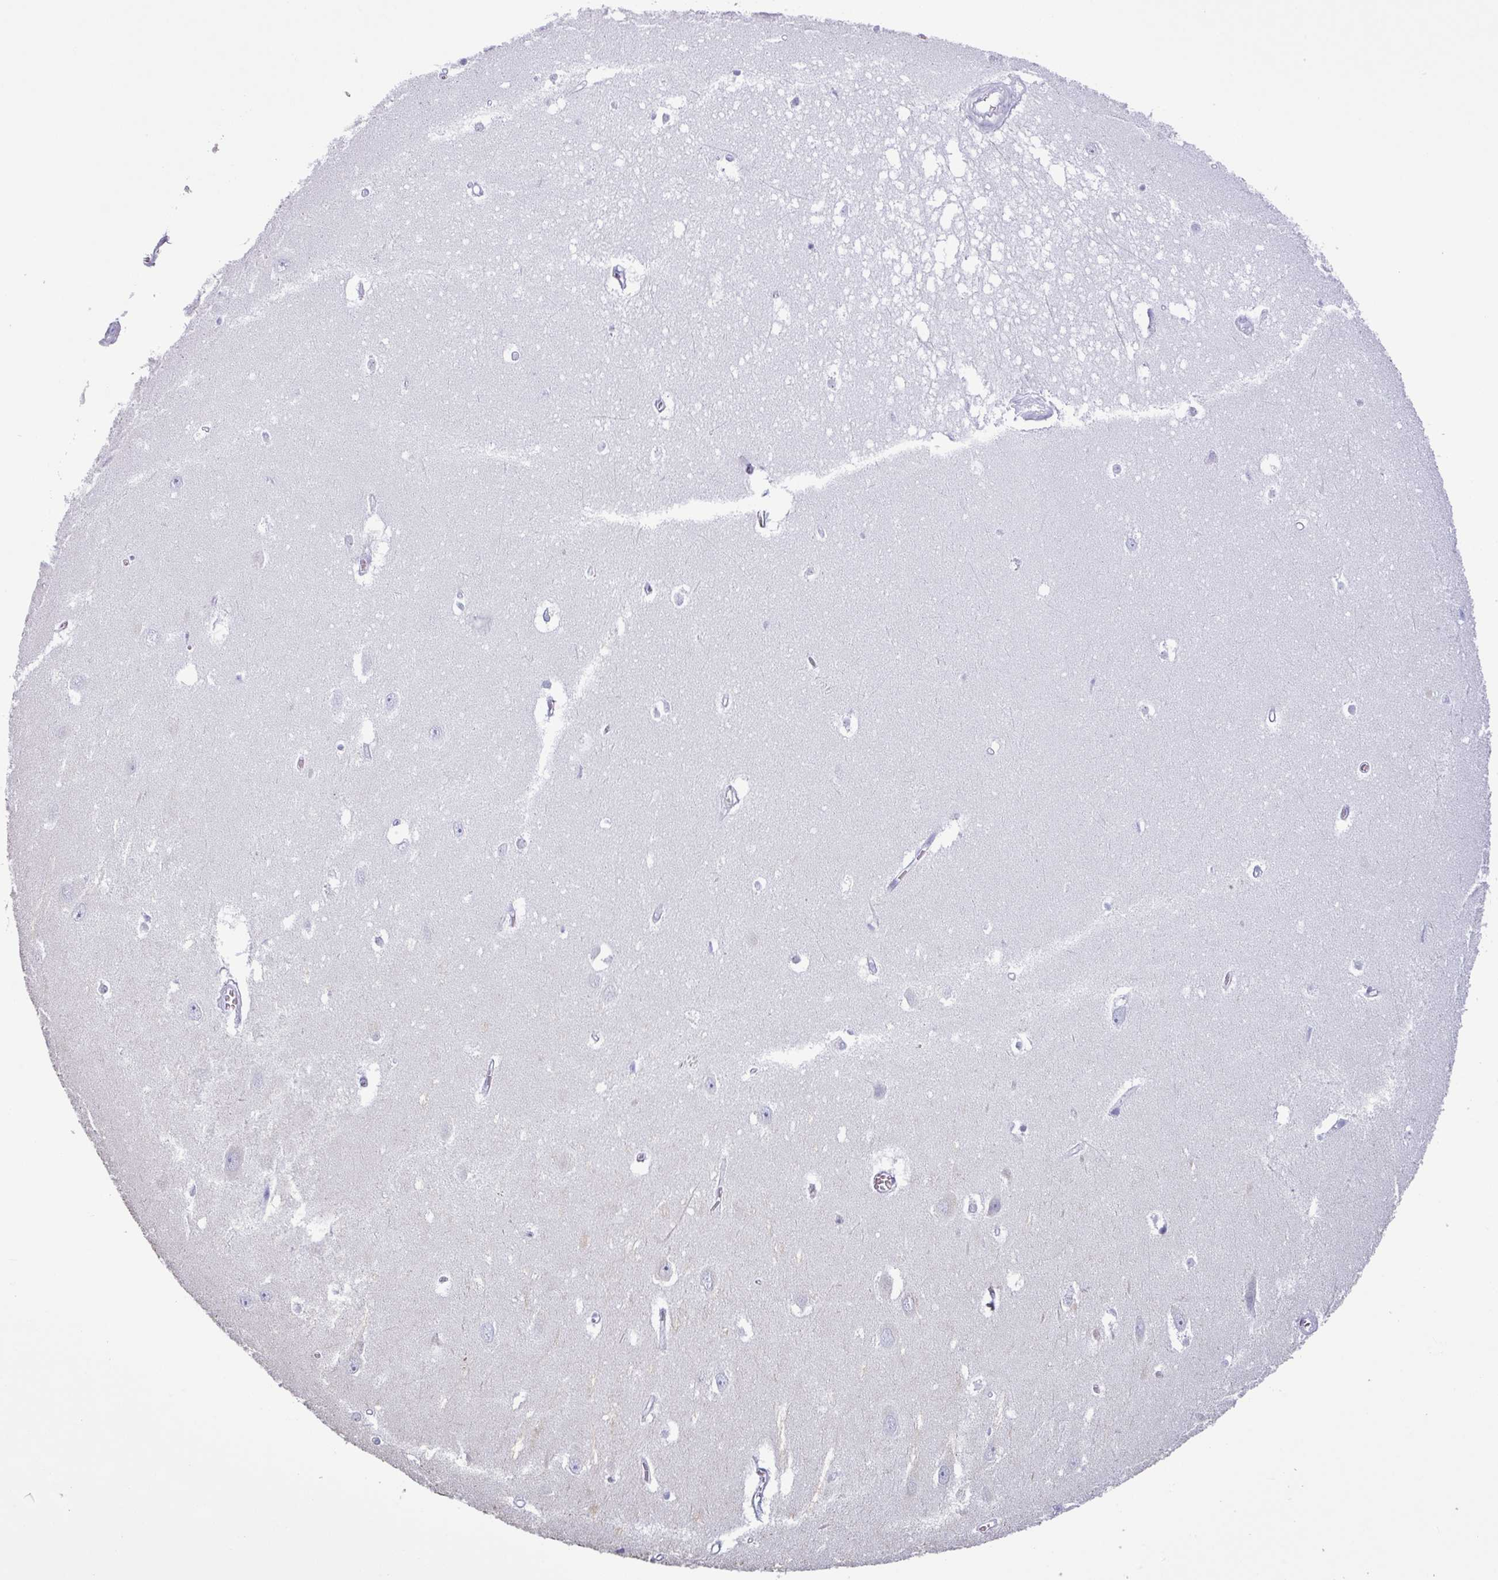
{"staining": {"intensity": "negative", "quantity": "none", "location": "none"}, "tissue": "hippocampus", "cell_type": "Glial cells", "image_type": "normal", "snomed": [{"axis": "morphology", "description": "Normal tissue, NOS"}, {"axis": "topography", "description": "Hippocampus"}], "caption": "Unremarkable hippocampus was stained to show a protein in brown. There is no significant positivity in glial cells.", "gene": "ISLR", "patient": {"sex": "female", "age": 64}}